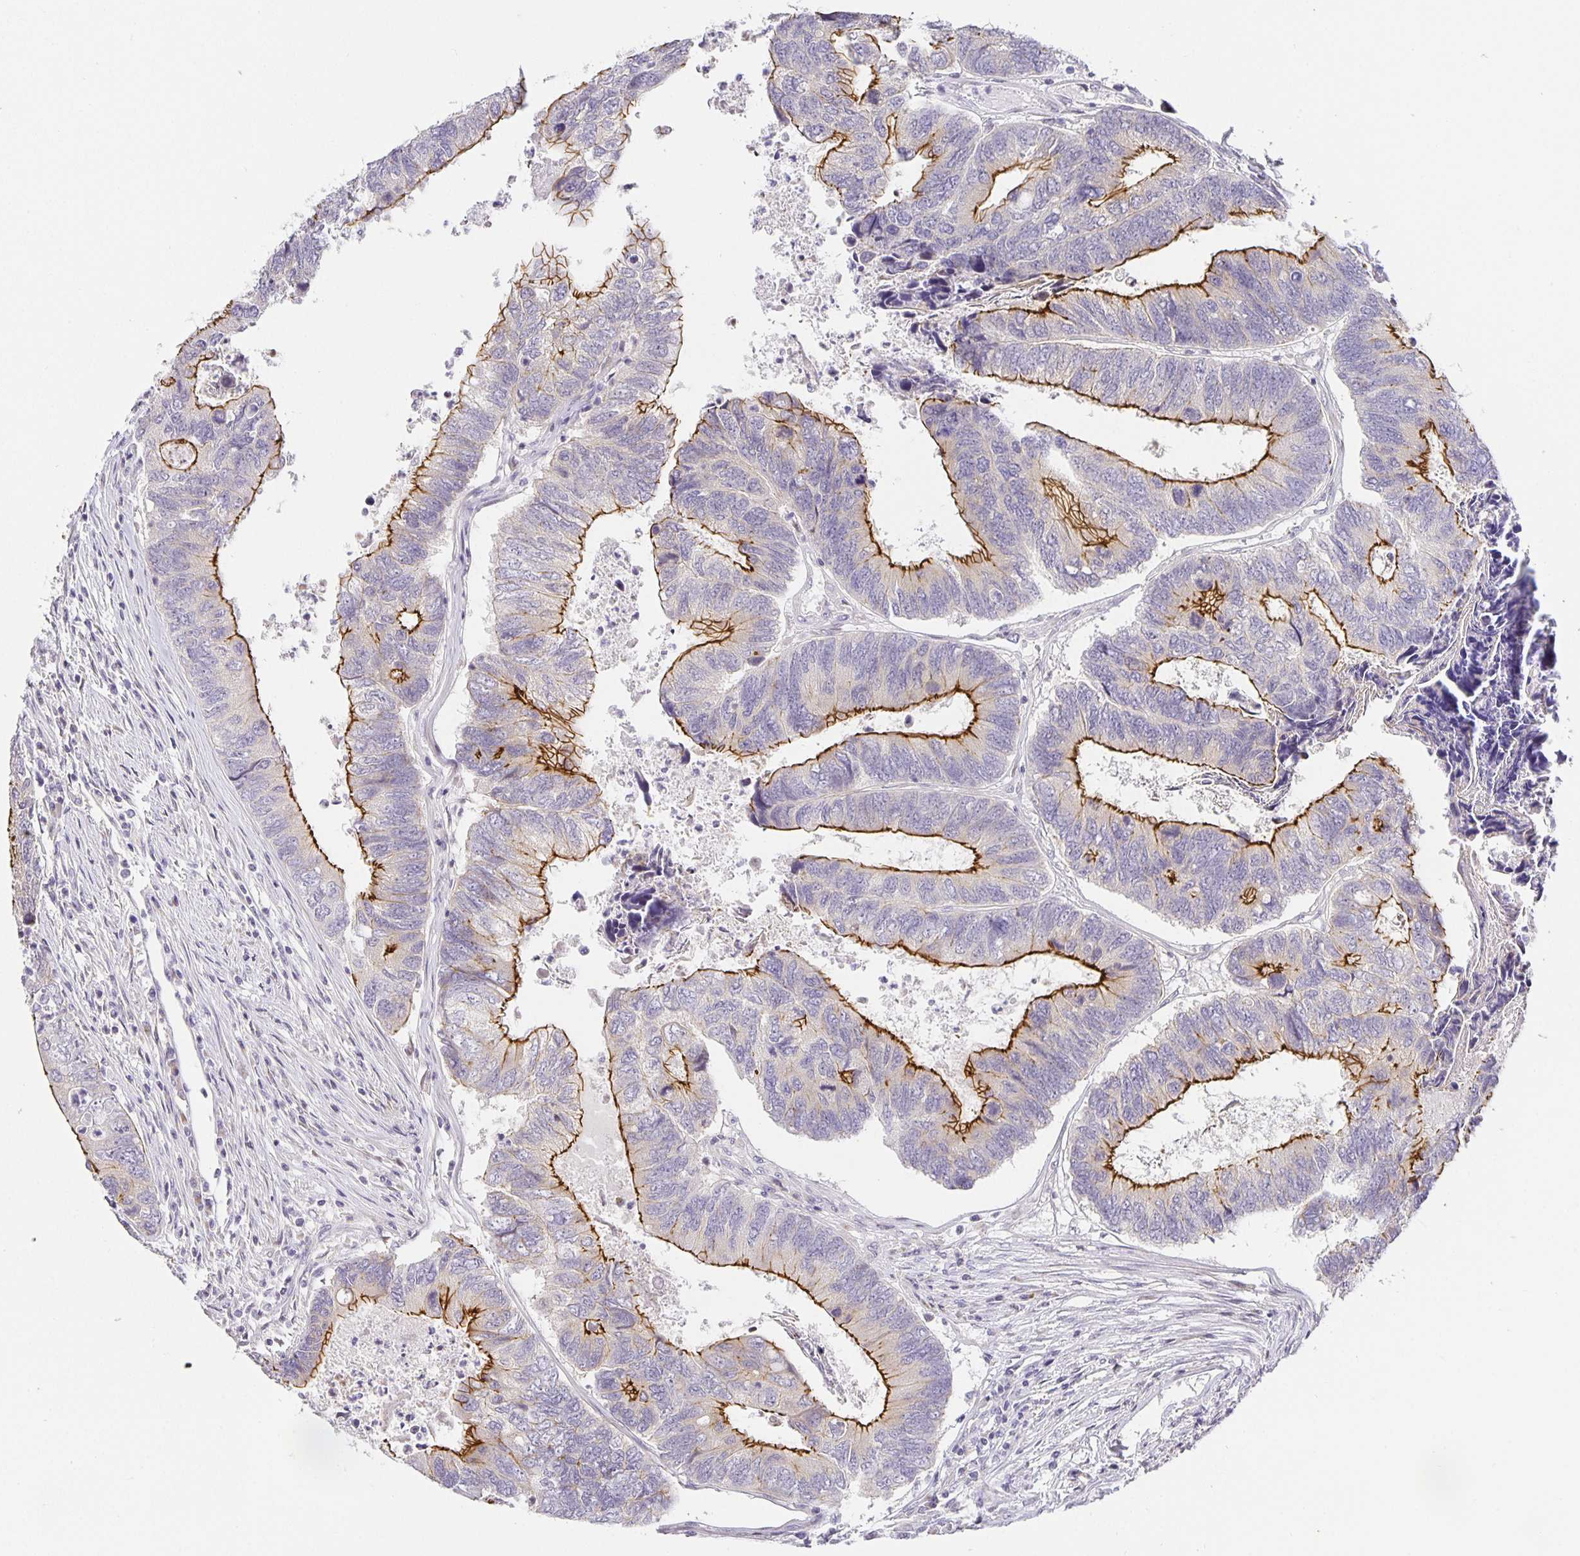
{"staining": {"intensity": "strong", "quantity": "25%-75%", "location": "cytoplasmic/membranous"}, "tissue": "colorectal cancer", "cell_type": "Tumor cells", "image_type": "cancer", "snomed": [{"axis": "morphology", "description": "Adenocarcinoma, NOS"}, {"axis": "topography", "description": "Colon"}], "caption": "About 25%-75% of tumor cells in human colorectal adenocarcinoma show strong cytoplasmic/membranous protein expression as visualized by brown immunohistochemical staining.", "gene": "TJP3", "patient": {"sex": "female", "age": 67}}